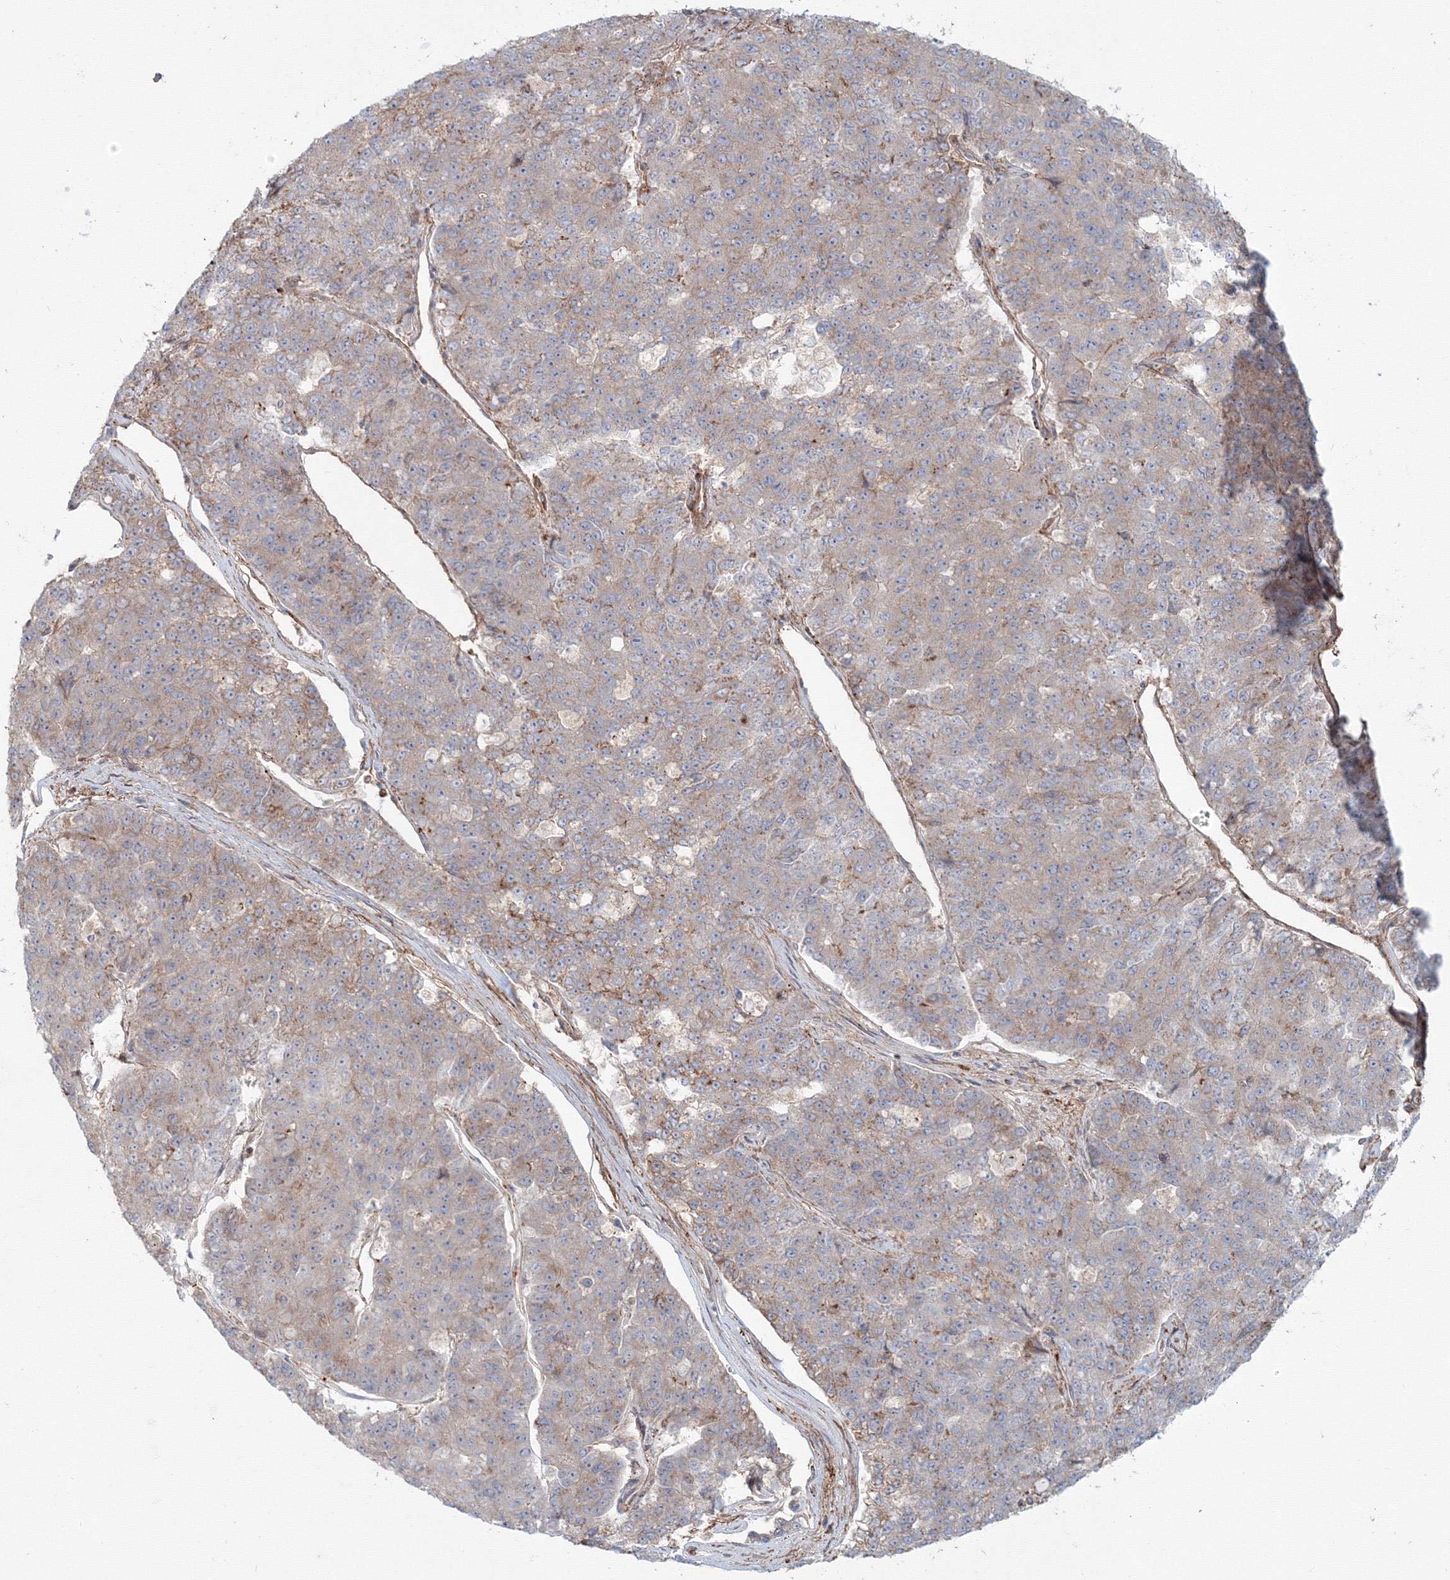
{"staining": {"intensity": "weak", "quantity": "<25%", "location": "cytoplasmic/membranous"}, "tissue": "pancreatic cancer", "cell_type": "Tumor cells", "image_type": "cancer", "snomed": [{"axis": "morphology", "description": "Adenocarcinoma, NOS"}, {"axis": "topography", "description": "Pancreas"}], "caption": "Histopathology image shows no protein staining in tumor cells of adenocarcinoma (pancreatic) tissue.", "gene": "SH3PXD2A", "patient": {"sex": "male", "age": 50}}